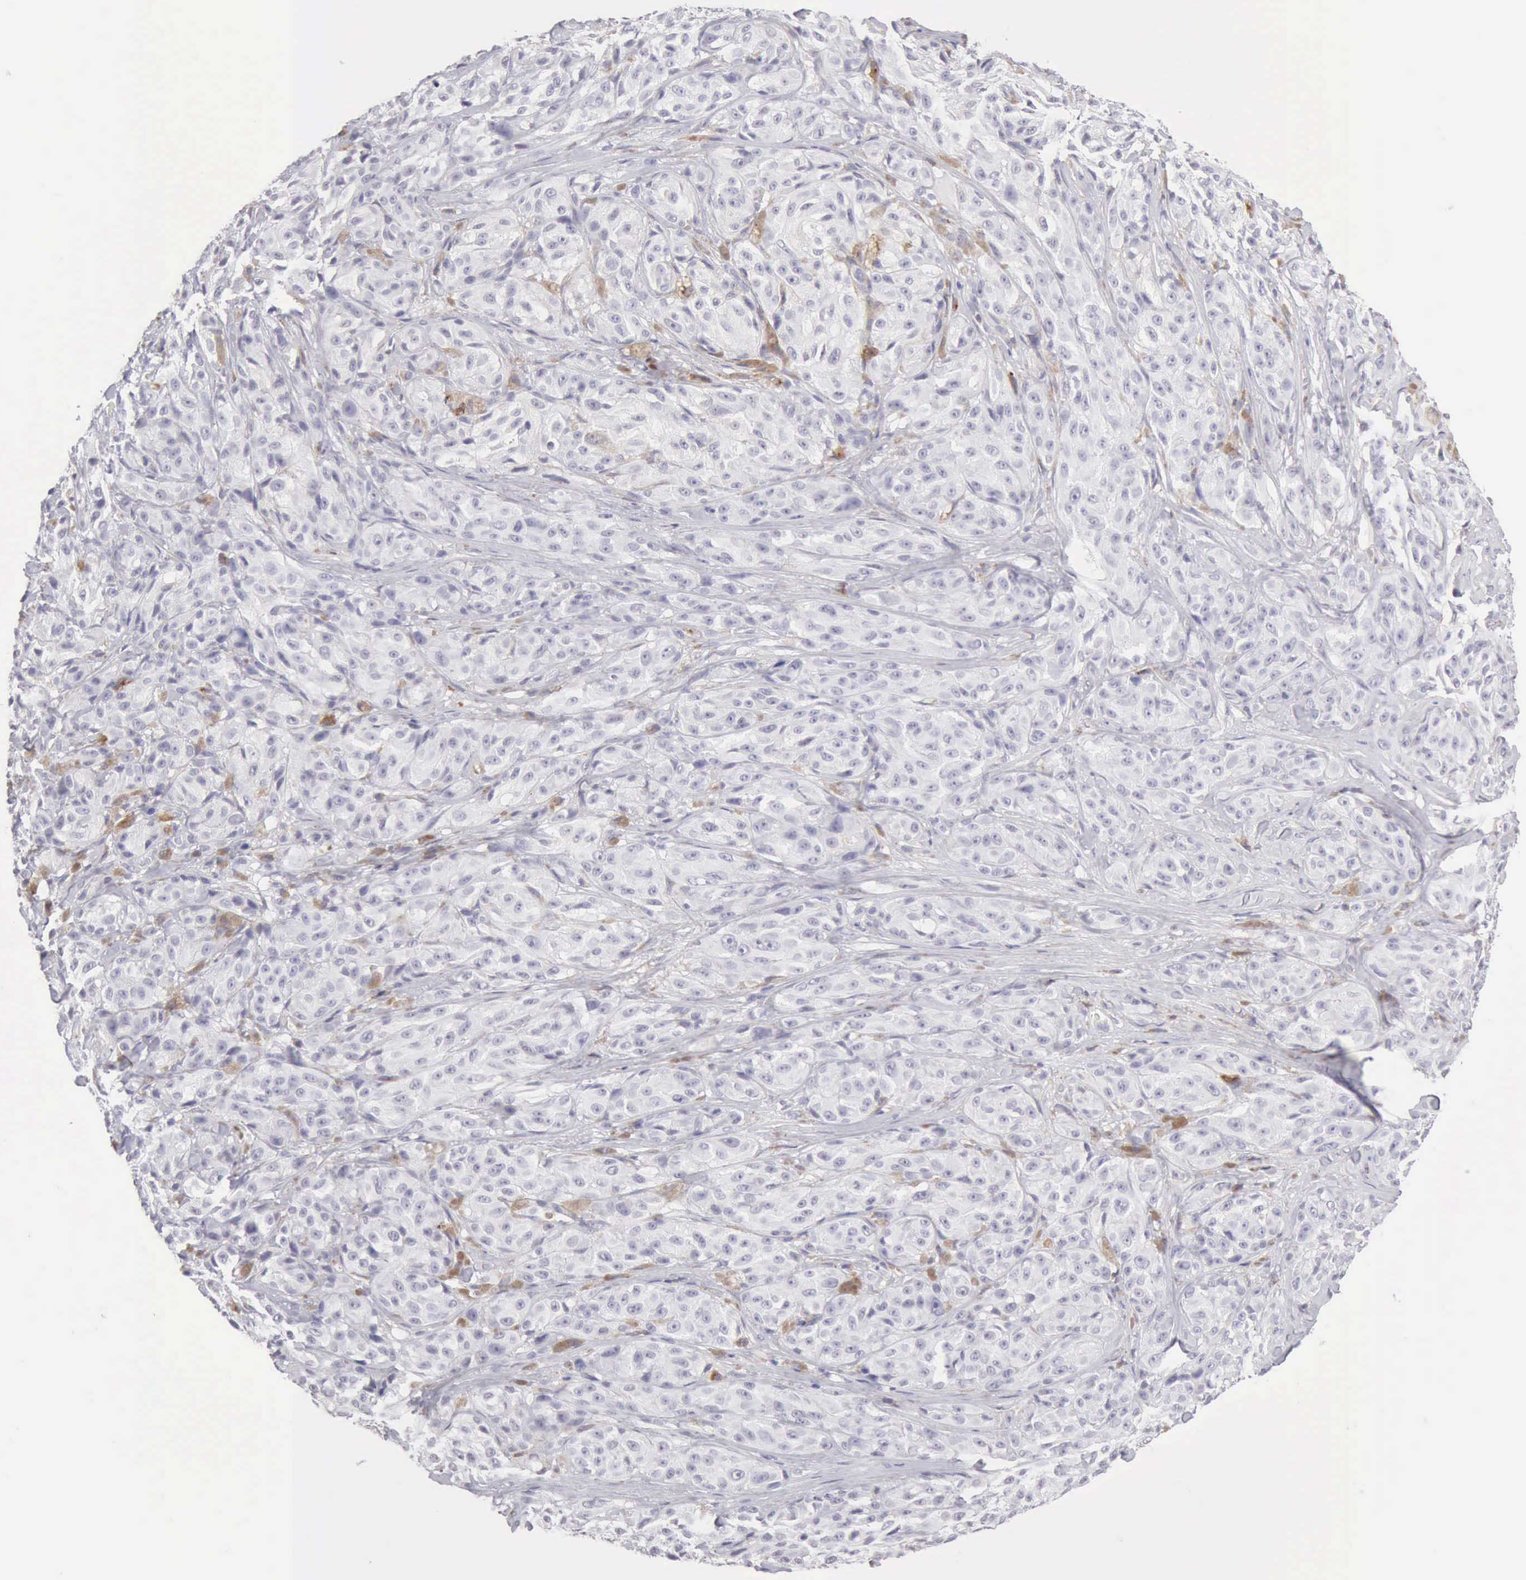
{"staining": {"intensity": "negative", "quantity": "none", "location": "none"}, "tissue": "melanoma", "cell_type": "Tumor cells", "image_type": "cancer", "snomed": [{"axis": "morphology", "description": "Malignant melanoma, NOS"}, {"axis": "topography", "description": "Skin"}], "caption": "Tumor cells show no significant staining in malignant melanoma.", "gene": "RNASE1", "patient": {"sex": "male", "age": 56}}